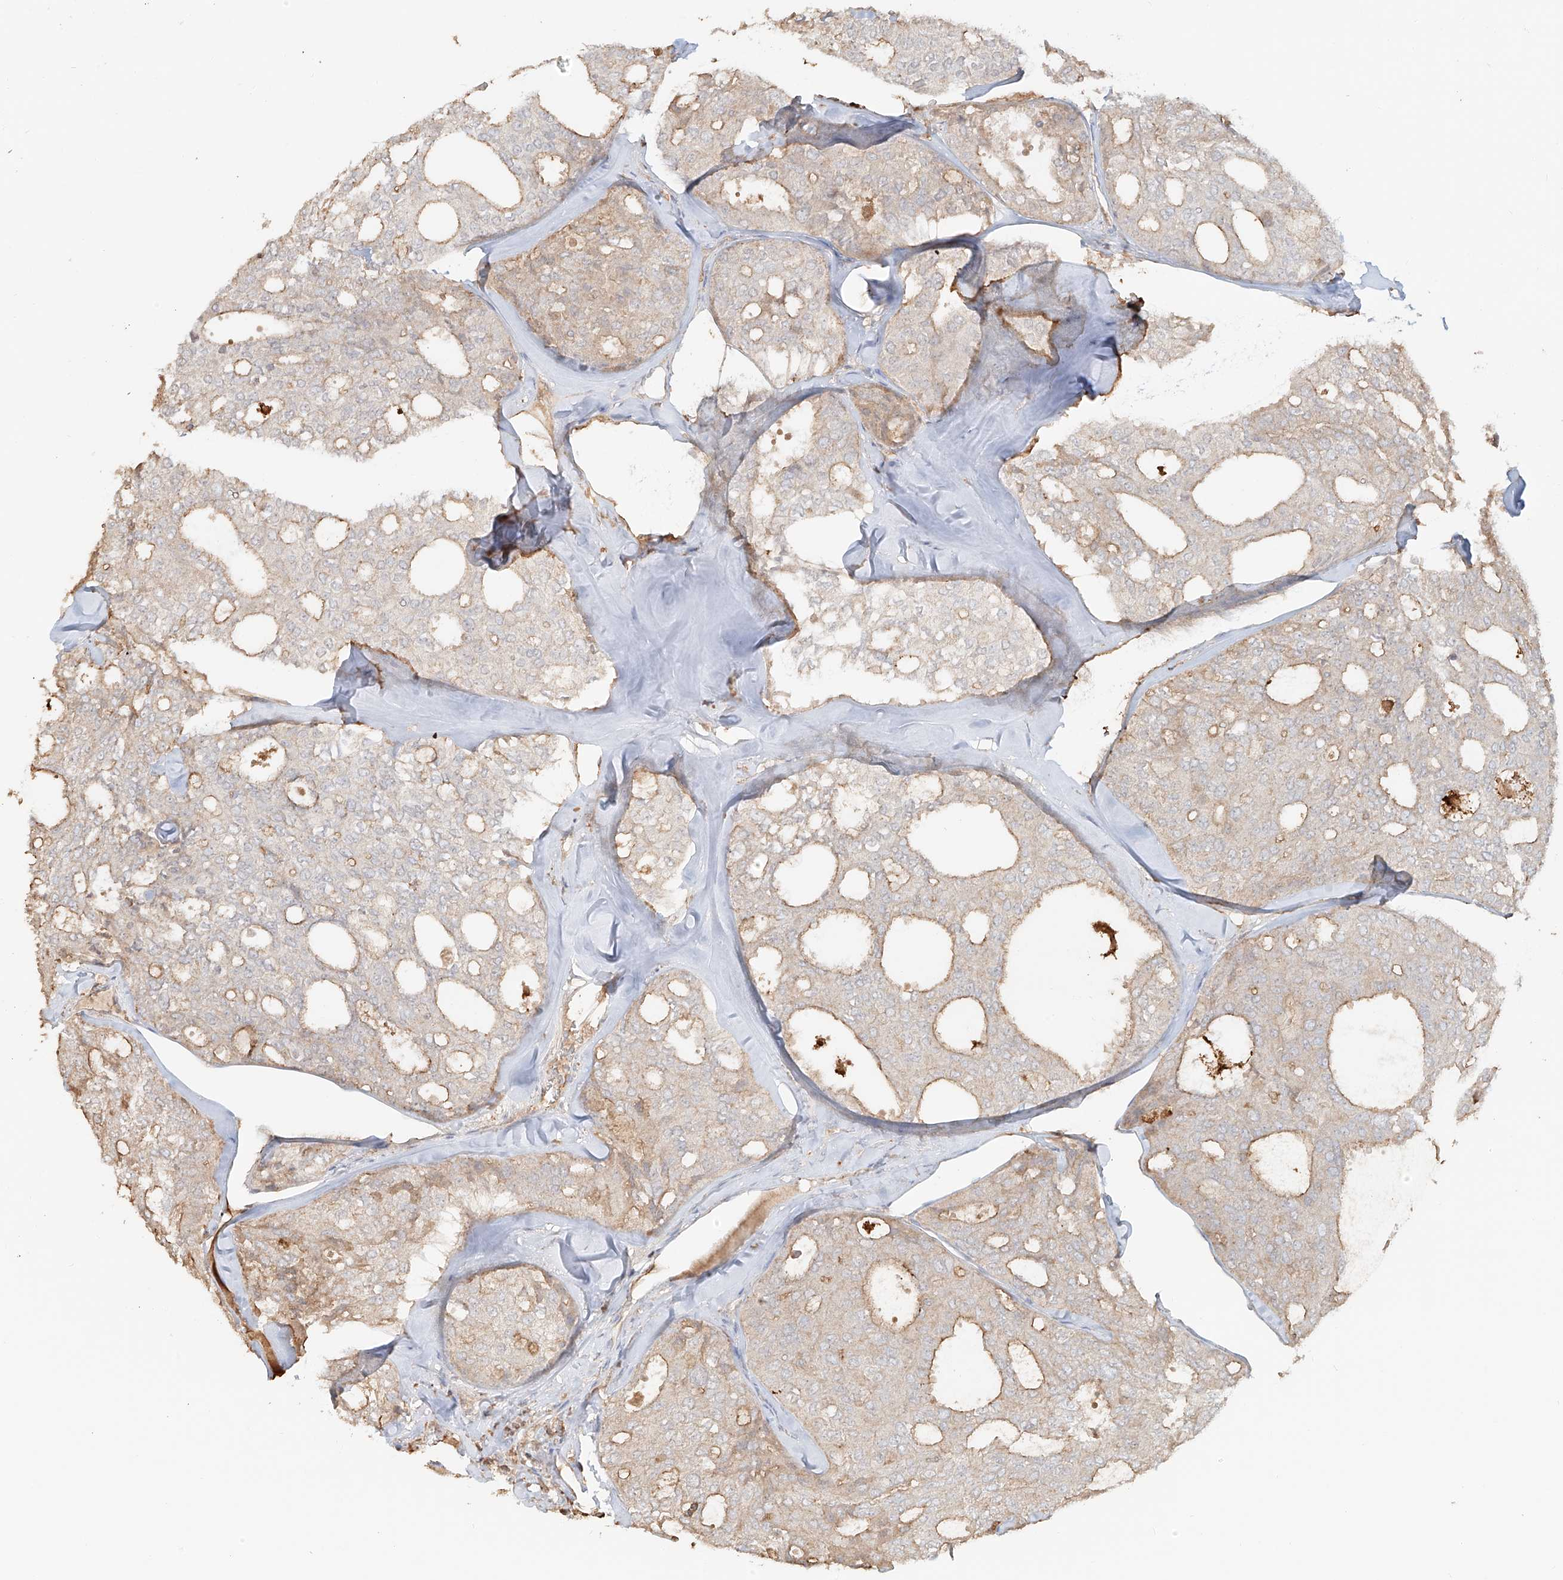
{"staining": {"intensity": "negative", "quantity": "none", "location": "none"}, "tissue": "thyroid cancer", "cell_type": "Tumor cells", "image_type": "cancer", "snomed": [{"axis": "morphology", "description": "Follicular adenoma carcinoma, NOS"}, {"axis": "topography", "description": "Thyroid gland"}], "caption": "The IHC photomicrograph has no significant staining in tumor cells of follicular adenoma carcinoma (thyroid) tissue. (Immunohistochemistry, brightfield microscopy, high magnification).", "gene": "NPHS1", "patient": {"sex": "male", "age": 75}}